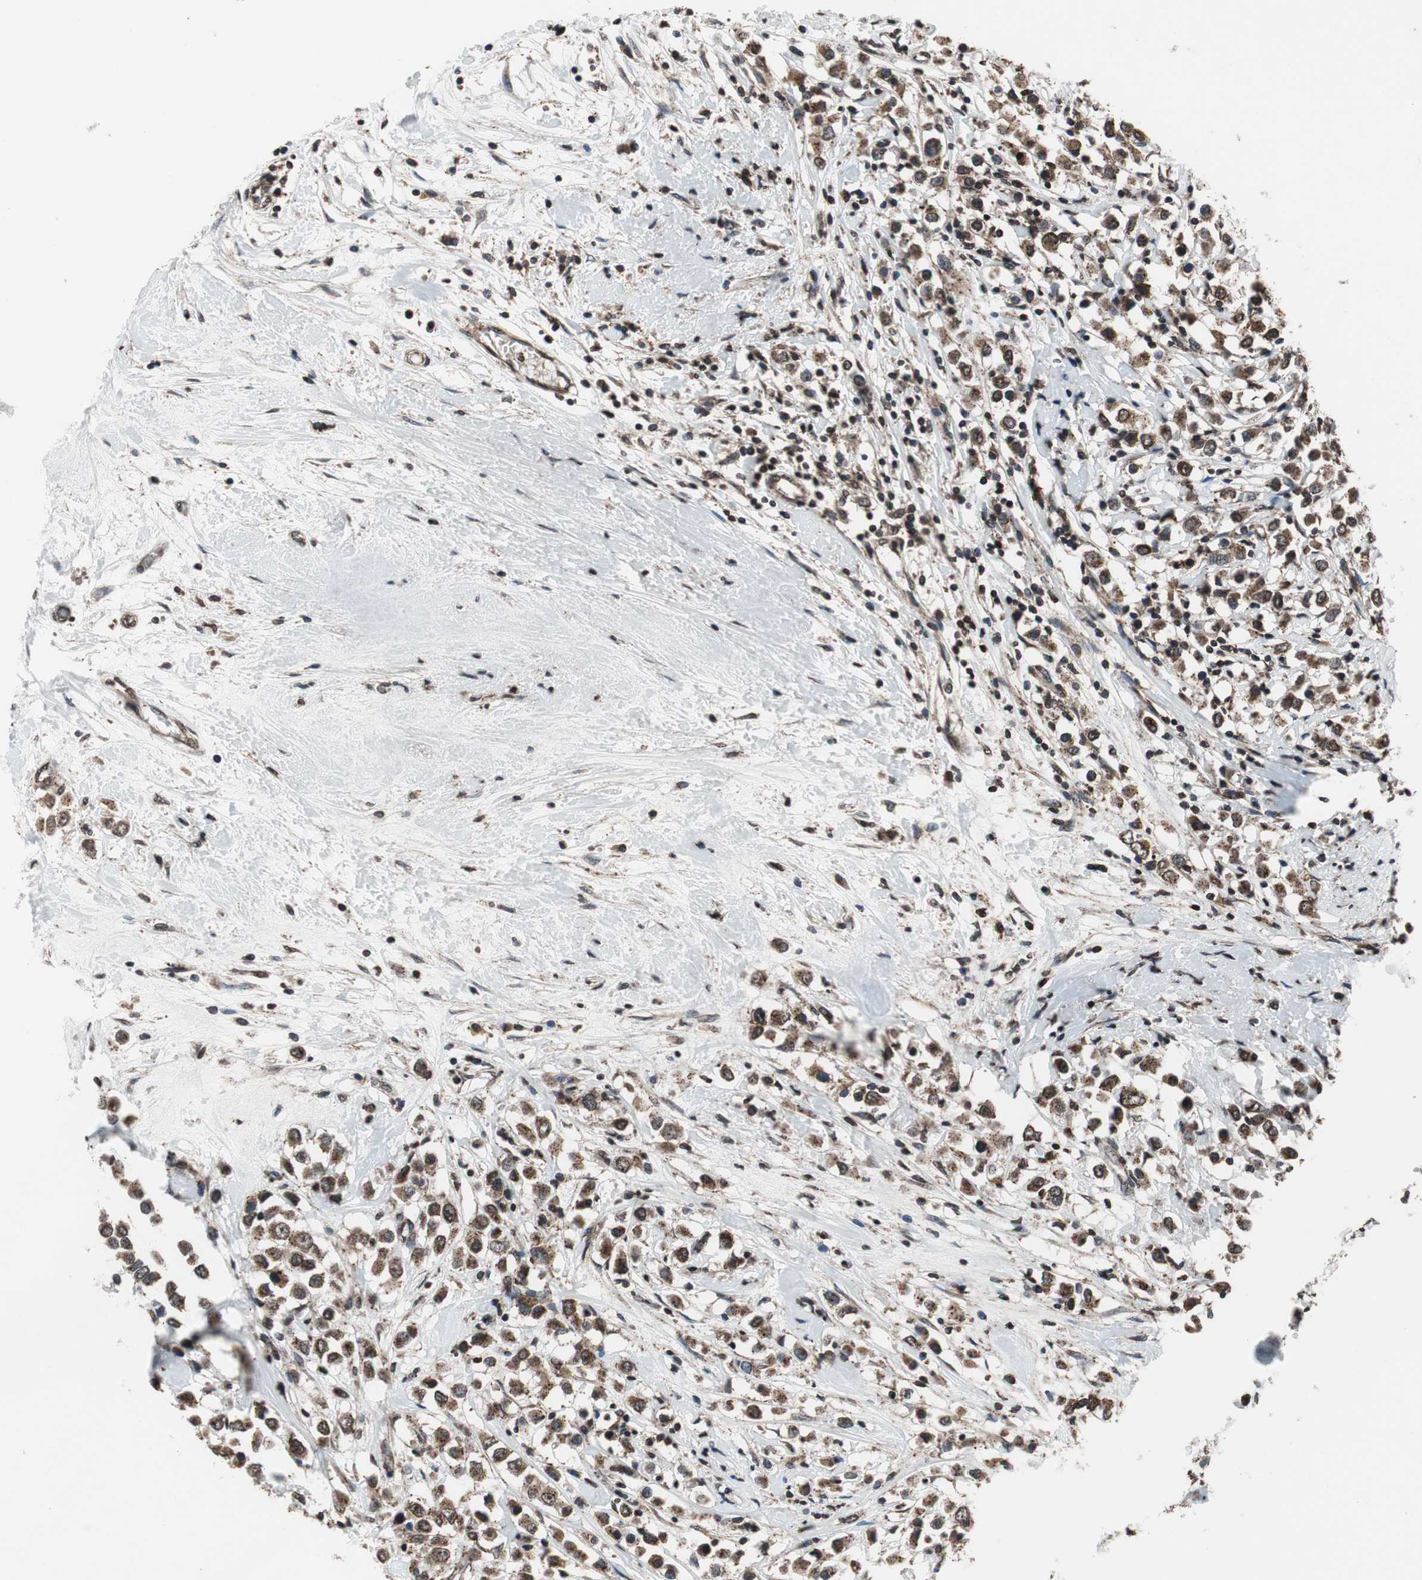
{"staining": {"intensity": "moderate", "quantity": "25%-75%", "location": "cytoplasmic/membranous,nuclear"}, "tissue": "breast cancer", "cell_type": "Tumor cells", "image_type": "cancer", "snomed": [{"axis": "morphology", "description": "Duct carcinoma"}, {"axis": "topography", "description": "Breast"}], "caption": "A photomicrograph showing moderate cytoplasmic/membranous and nuclear expression in about 25%-75% of tumor cells in breast cancer (invasive ductal carcinoma), as visualized by brown immunohistochemical staining.", "gene": "RFC1", "patient": {"sex": "female", "age": 61}}